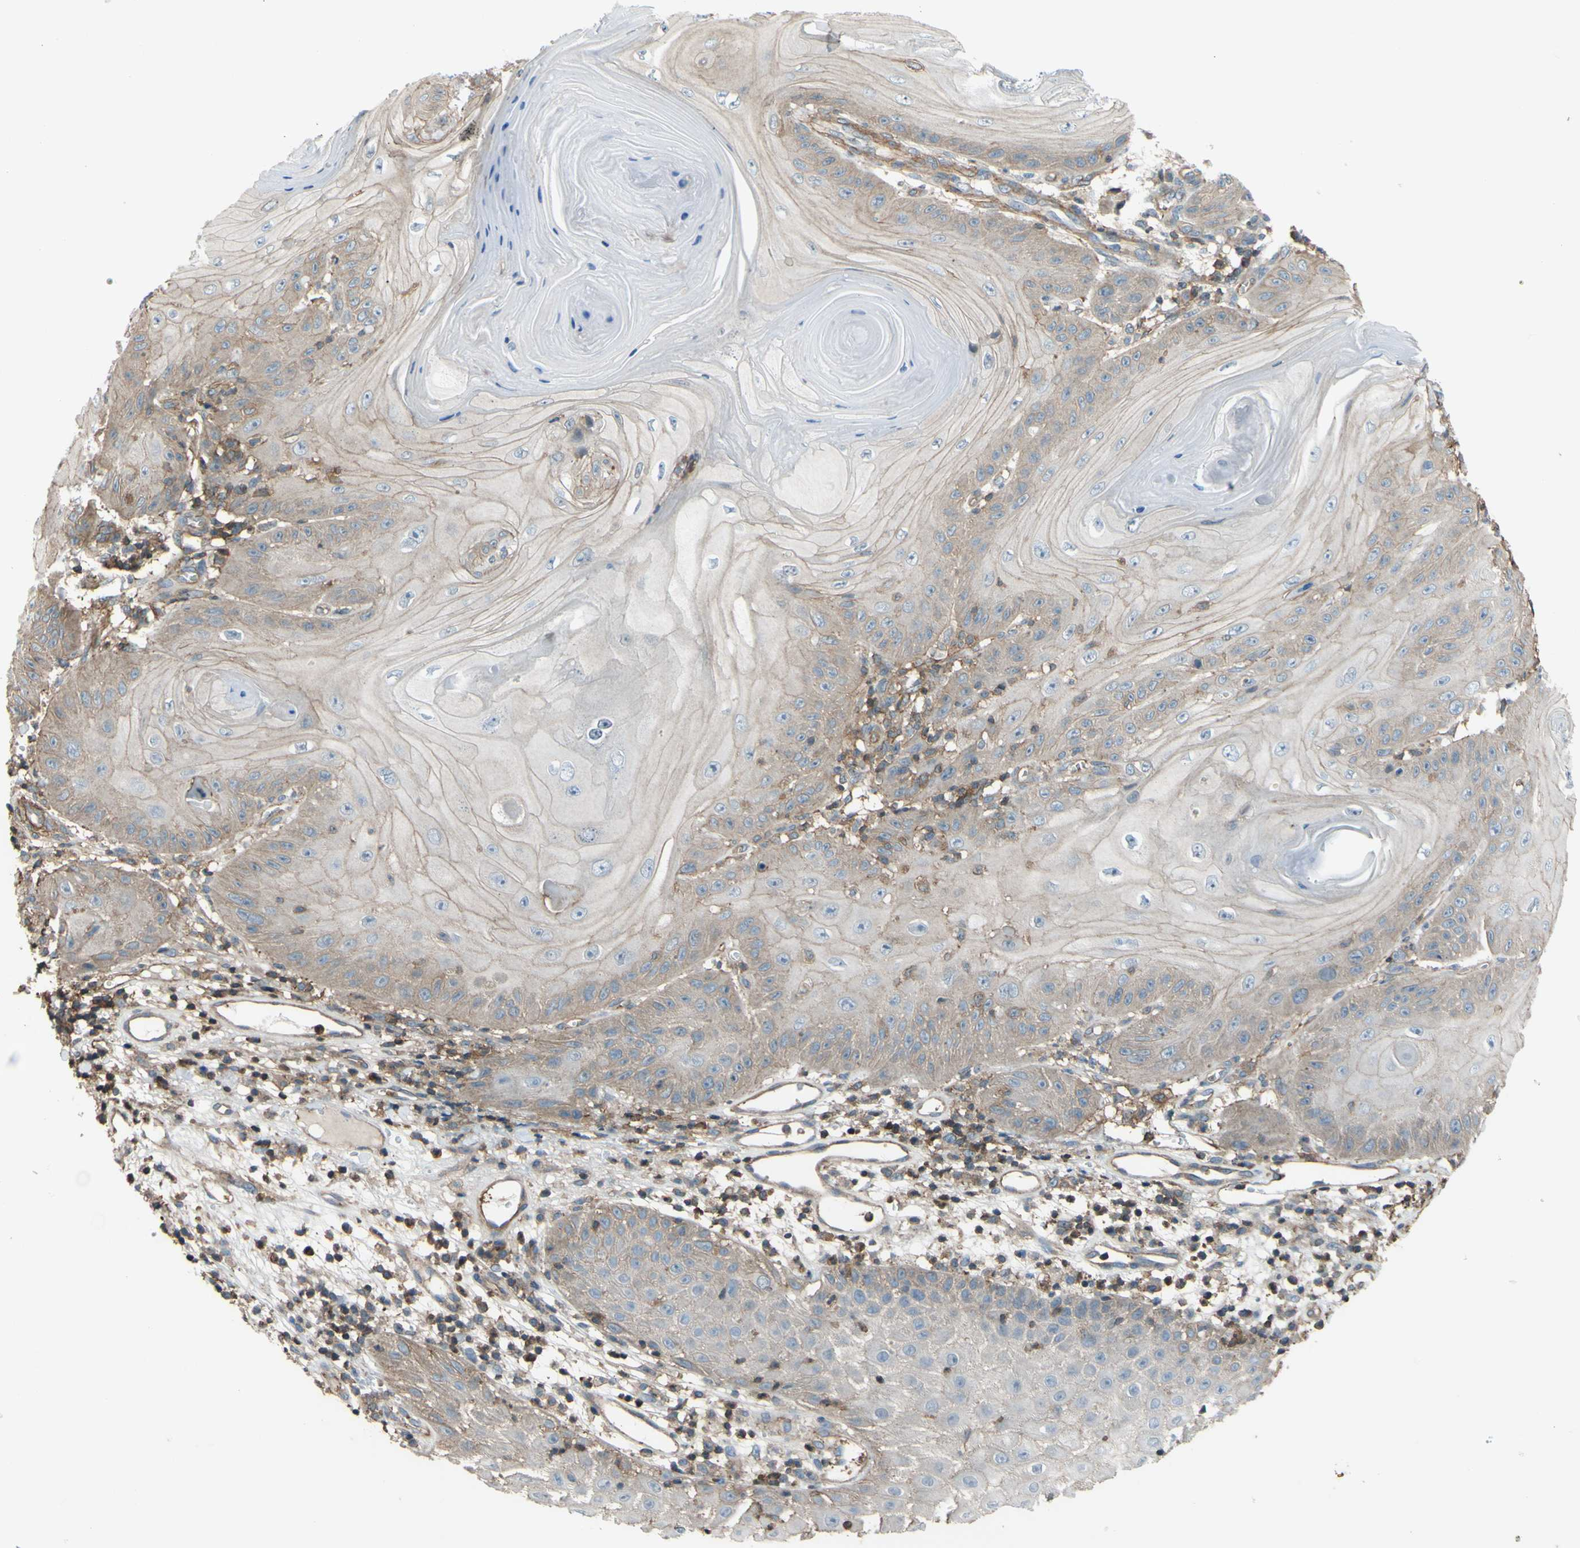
{"staining": {"intensity": "weak", "quantity": "25%-75%", "location": "cytoplasmic/membranous"}, "tissue": "skin cancer", "cell_type": "Tumor cells", "image_type": "cancer", "snomed": [{"axis": "morphology", "description": "Squamous cell carcinoma, NOS"}, {"axis": "topography", "description": "Skin"}], "caption": "Skin squamous cell carcinoma stained with IHC demonstrates weak cytoplasmic/membranous positivity in about 25%-75% of tumor cells. (DAB (3,3'-diaminobenzidine) = brown stain, brightfield microscopy at high magnification).", "gene": "ADD3", "patient": {"sex": "female", "age": 78}}